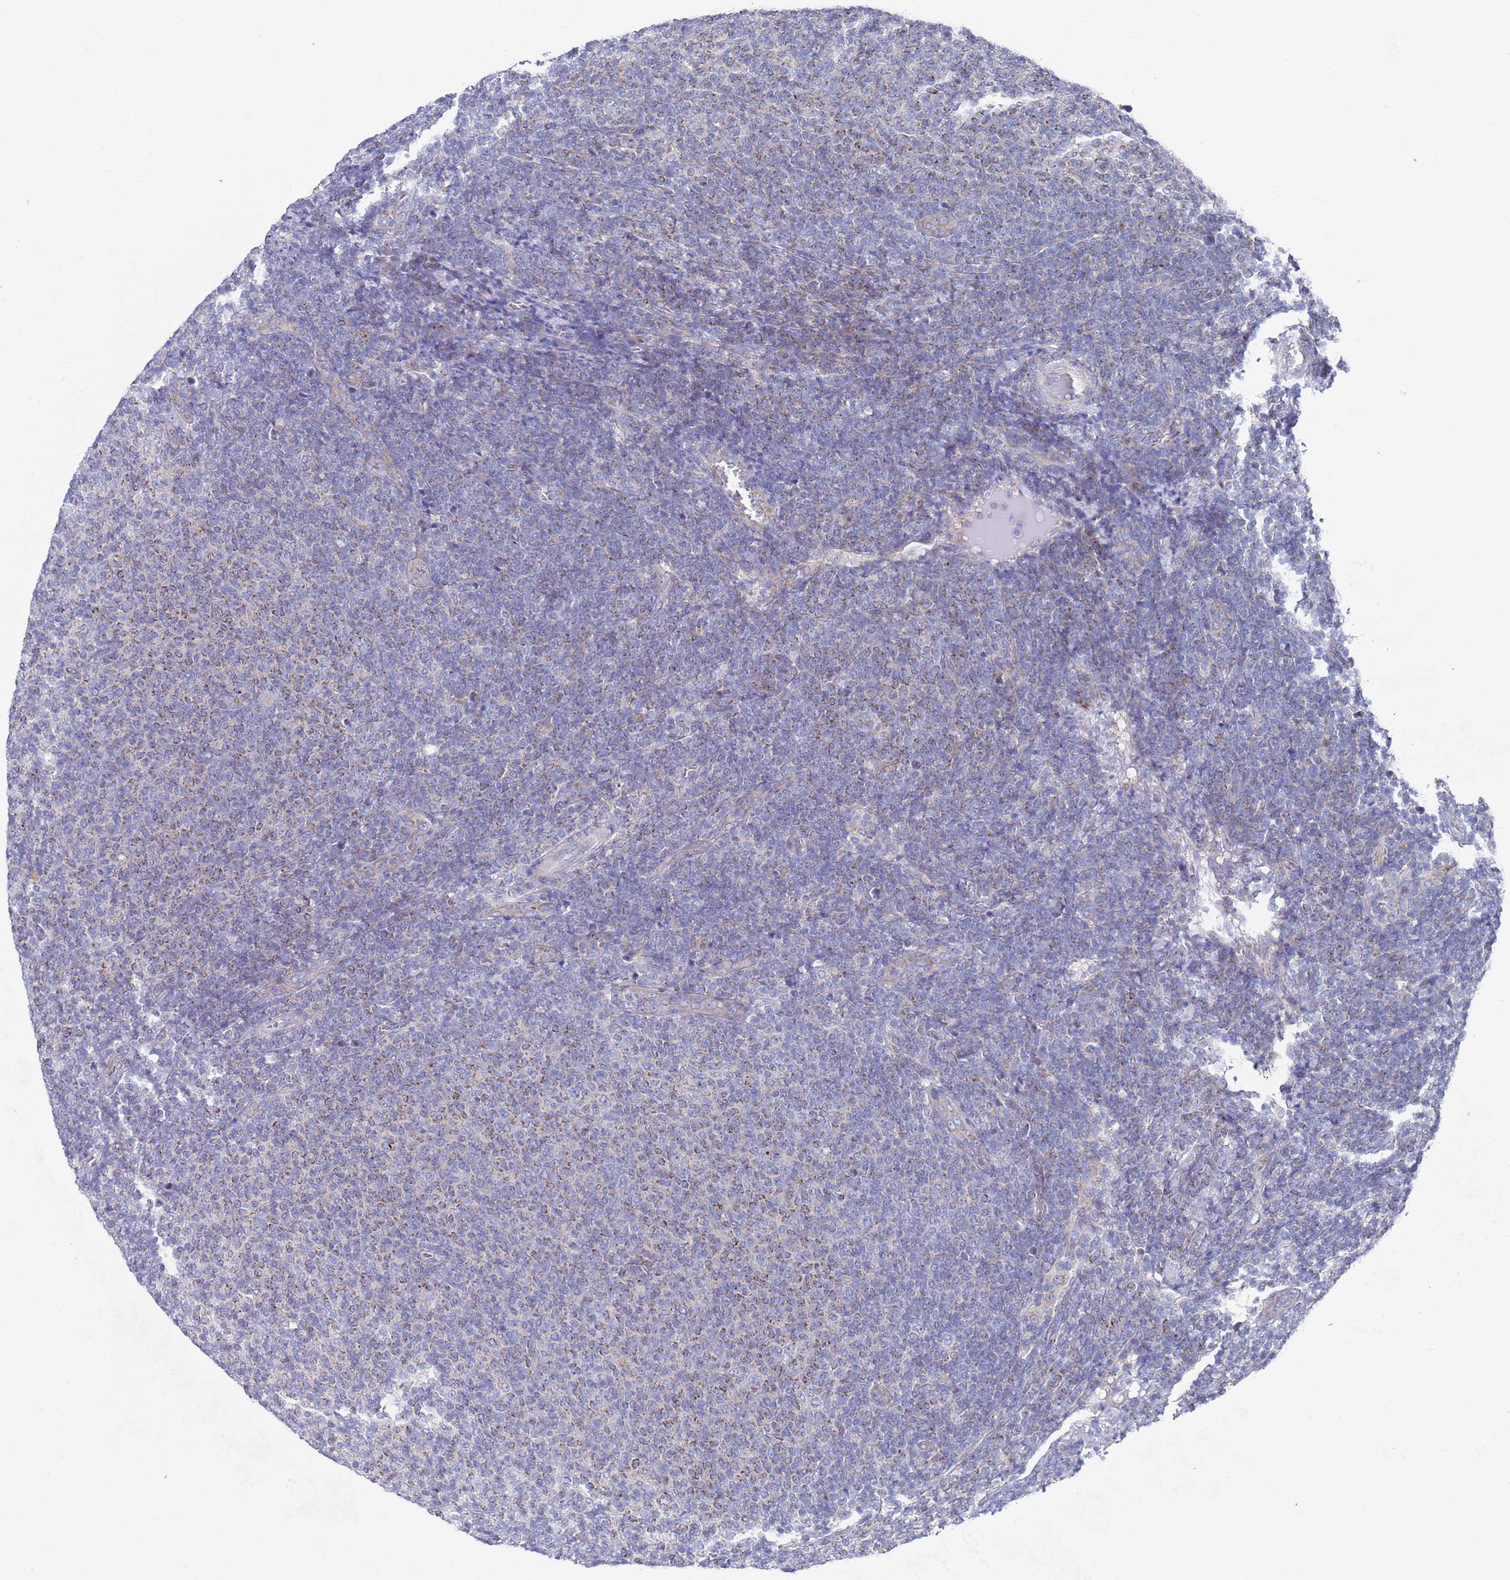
{"staining": {"intensity": "moderate", "quantity": "<25%", "location": "cytoplasmic/membranous"}, "tissue": "lymphoma", "cell_type": "Tumor cells", "image_type": "cancer", "snomed": [{"axis": "morphology", "description": "Malignant lymphoma, non-Hodgkin's type, Low grade"}, {"axis": "topography", "description": "Lymph node"}], "caption": "Protein positivity by immunohistochemistry (IHC) exhibits moderate cytoplasmic/membranous expression in about <25% of tumor cells in malignant lymphoma, non-Hodgkin's type (low-grade).", "gene": "NPEPPS", "patient": {"sex": "male", "age": 66}}